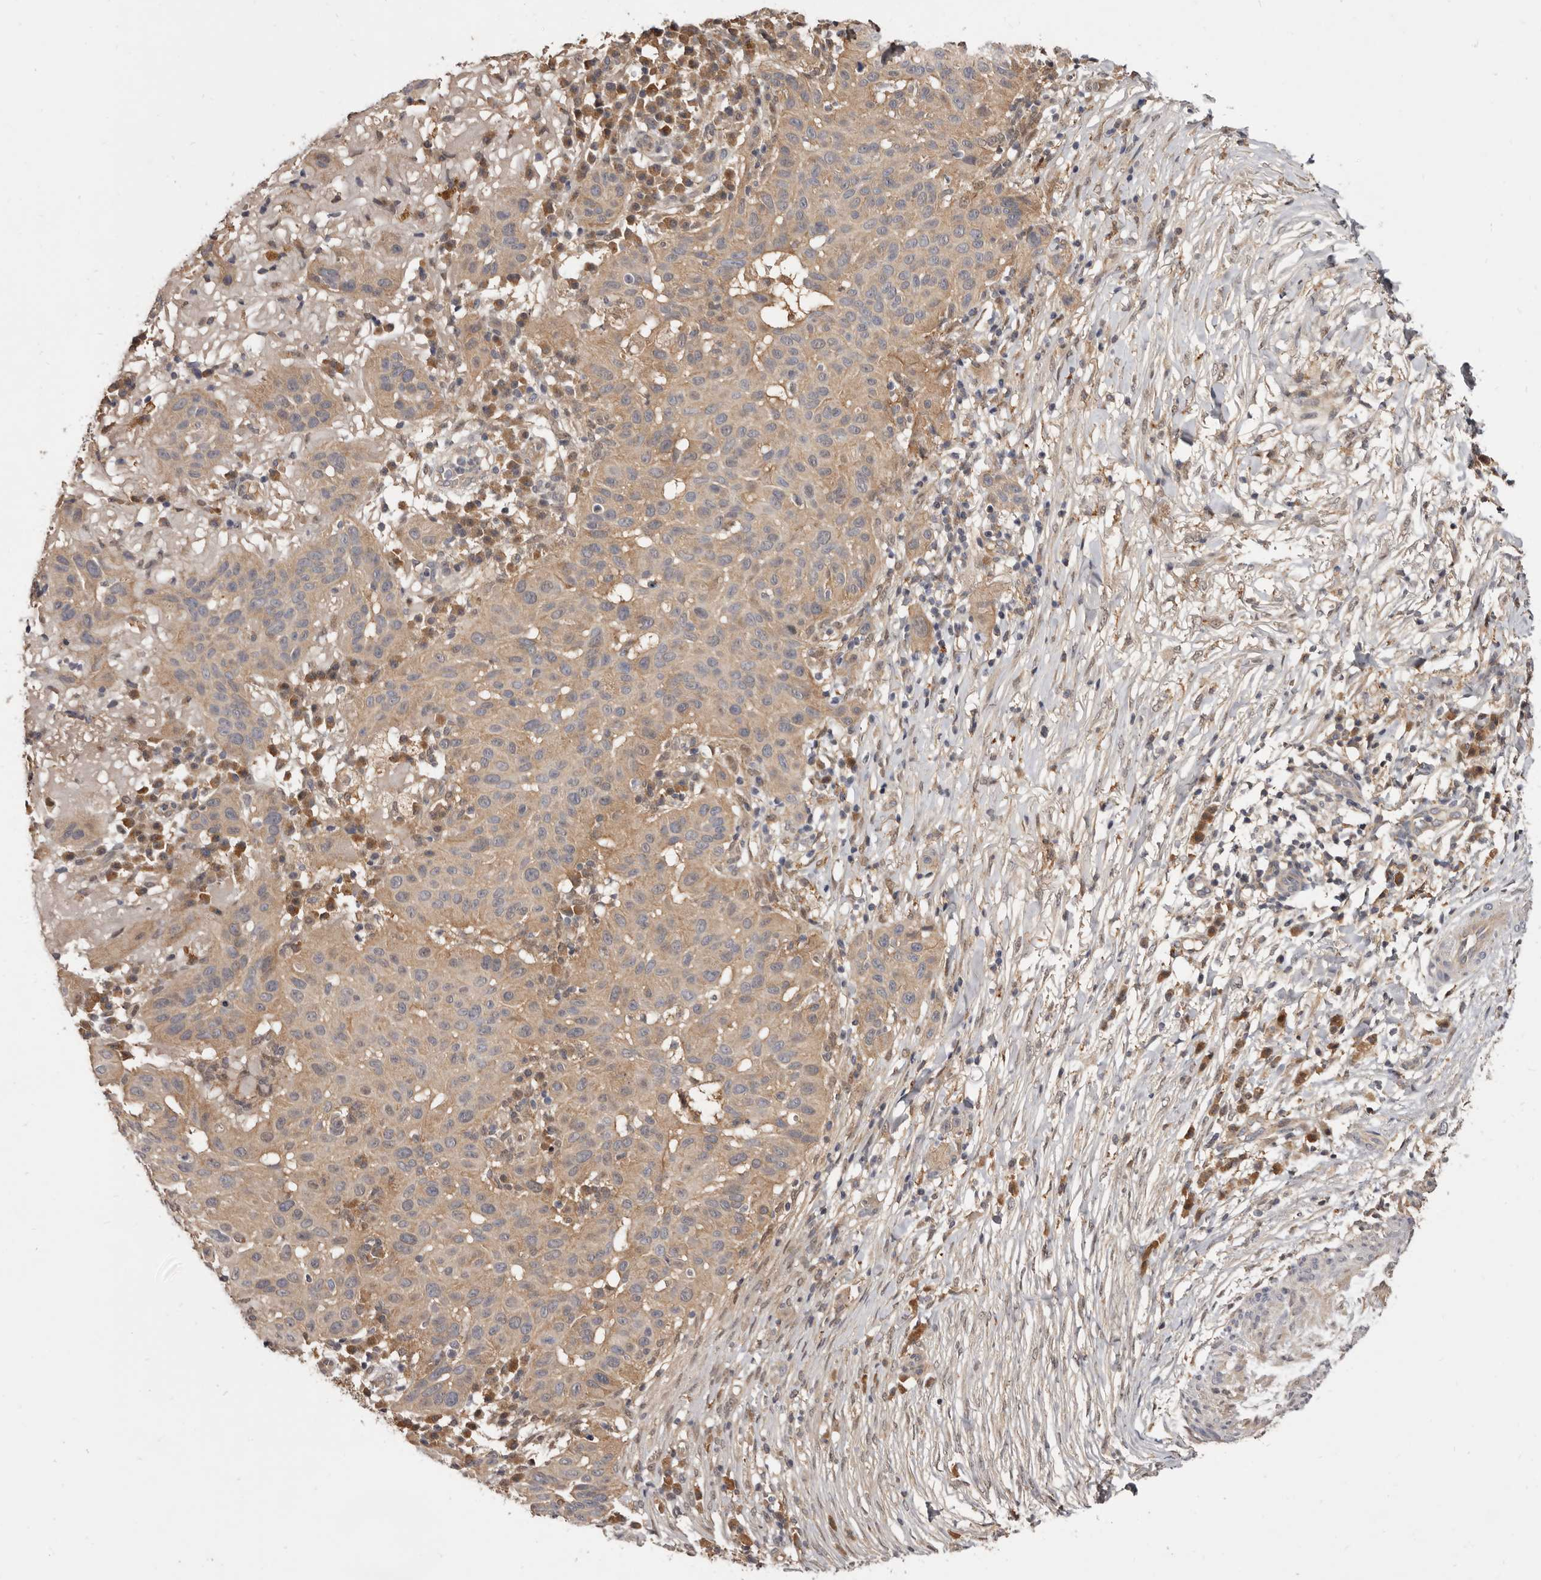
{"staining": {"intensity": "moderate", "quantity": ">75%", "location": "cytoplasmic/membranous"}, "tissue": "skin cancer", "cell_type": "Tumor cells", "image_type": "cancer", "snomed": [{"axis": "morphology", "description": "Normal tissue, NOS"}, {"axis": "morphology", "description": "Squamous cell carcinoma, NOS"}, {"axis": "topography", "description": "Skin"}], "caption": "Protein analysis of skin squamous cell carcinoma tissue reveals moderate cytoplasmic/membranous staining in about >75% of tumor cells. (IHC, brightfield microscopy, high magnification).", "gene": "INAVA", "patient": {"sex": "female", "age": 96}}